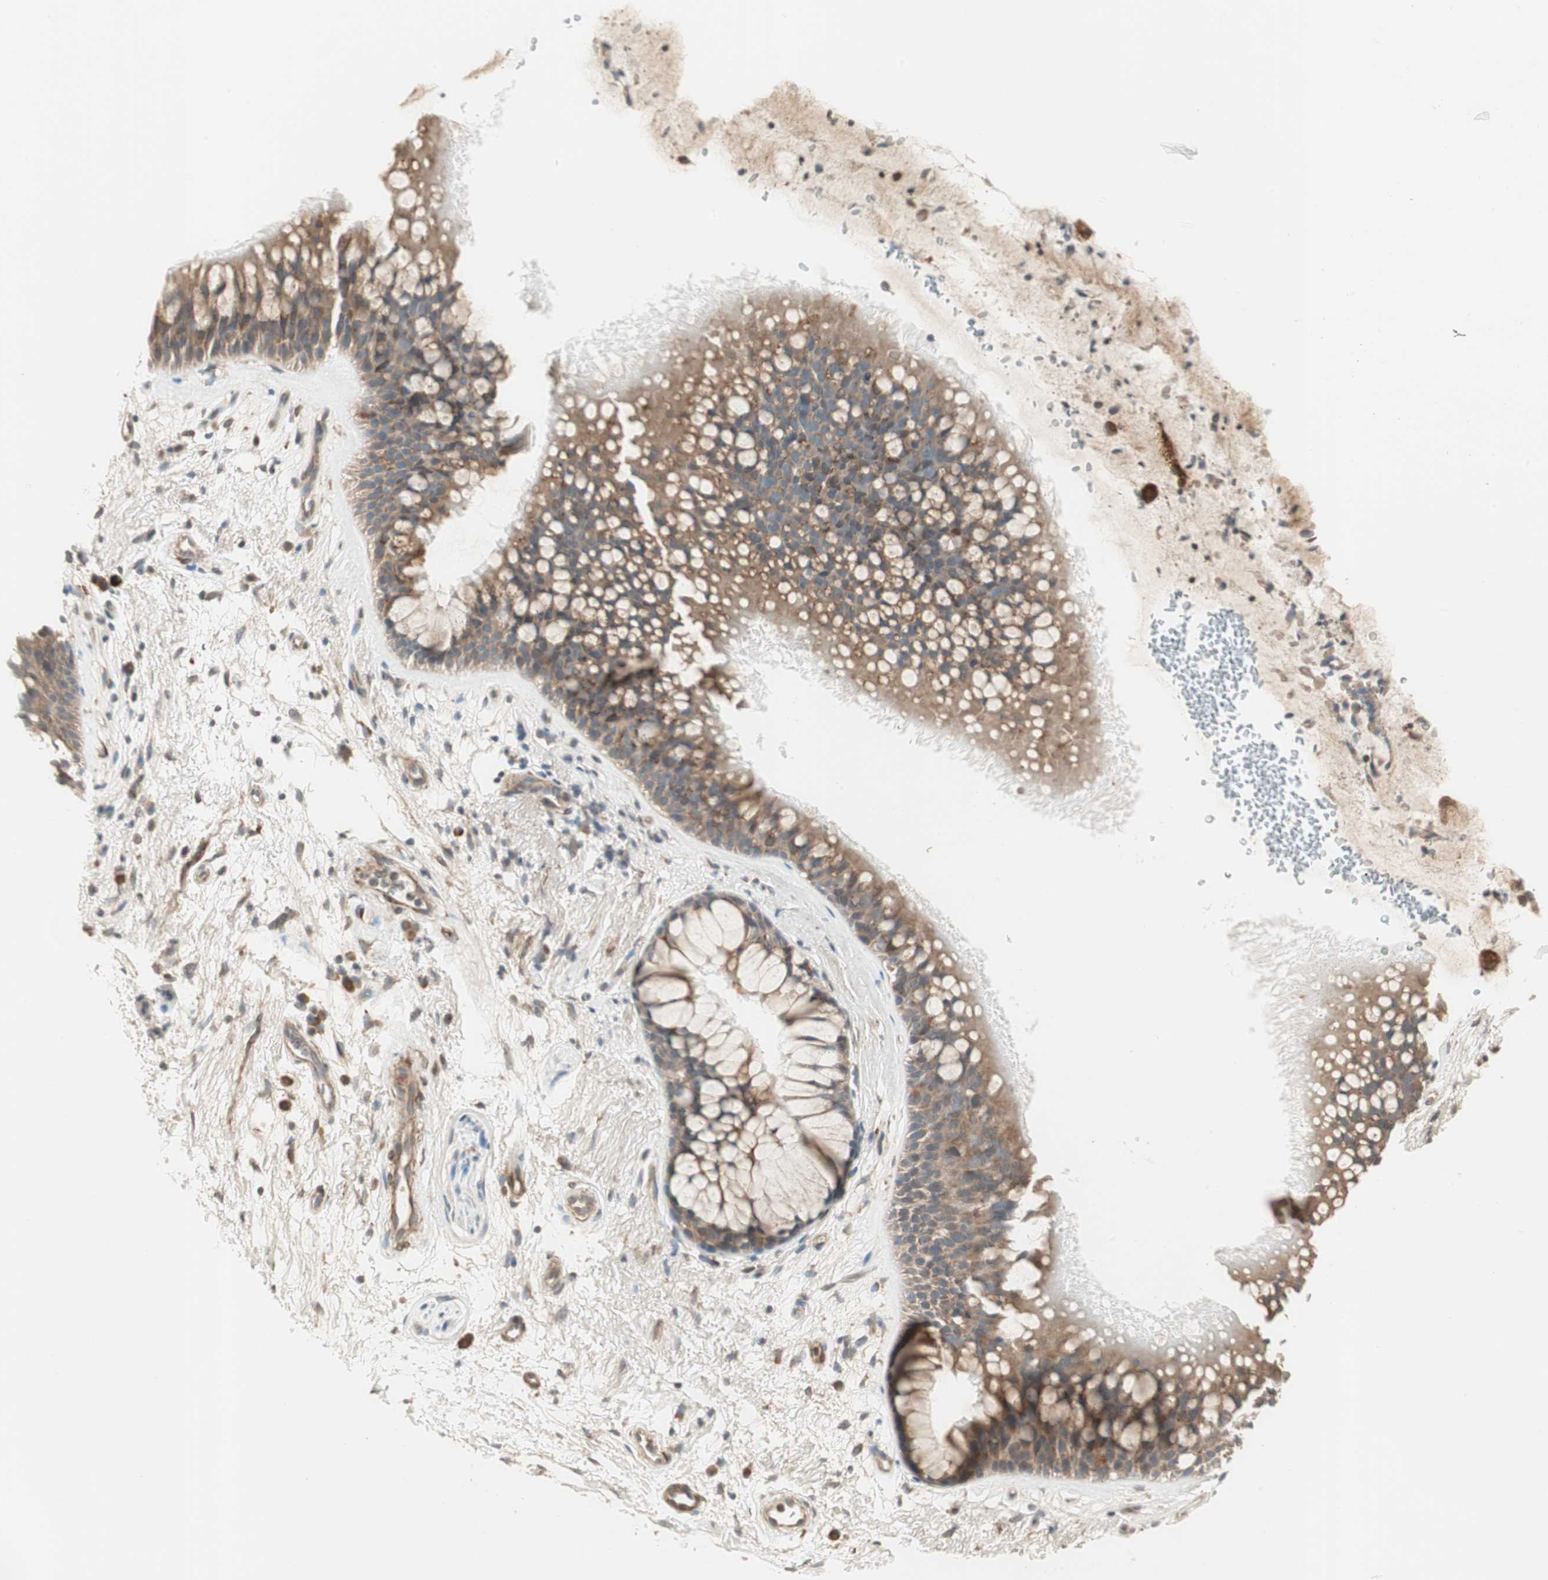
{"staining": {"intensity": "moderate", "quantity": ">75%", "location": "cytoplasmic/membranous"}, "tissue": "bronchus", "cell_type": "Respiratory epithelial cells", "image_type": "normal", "snomed": [{"axis": "morphology", "description": "Normal tissue, NOS"}, {"axis": "topography", "description": "Bronchus"}], "caption": "Approximately >75% of respiratory epithelial cells in unremarkable bronchus reveal moderate cytoplasmic/membranous protein expression as visualized by brown immunohistochemical staining.", "gene": "SFRP1", "patient": {"sex": "female", "age": 54}}